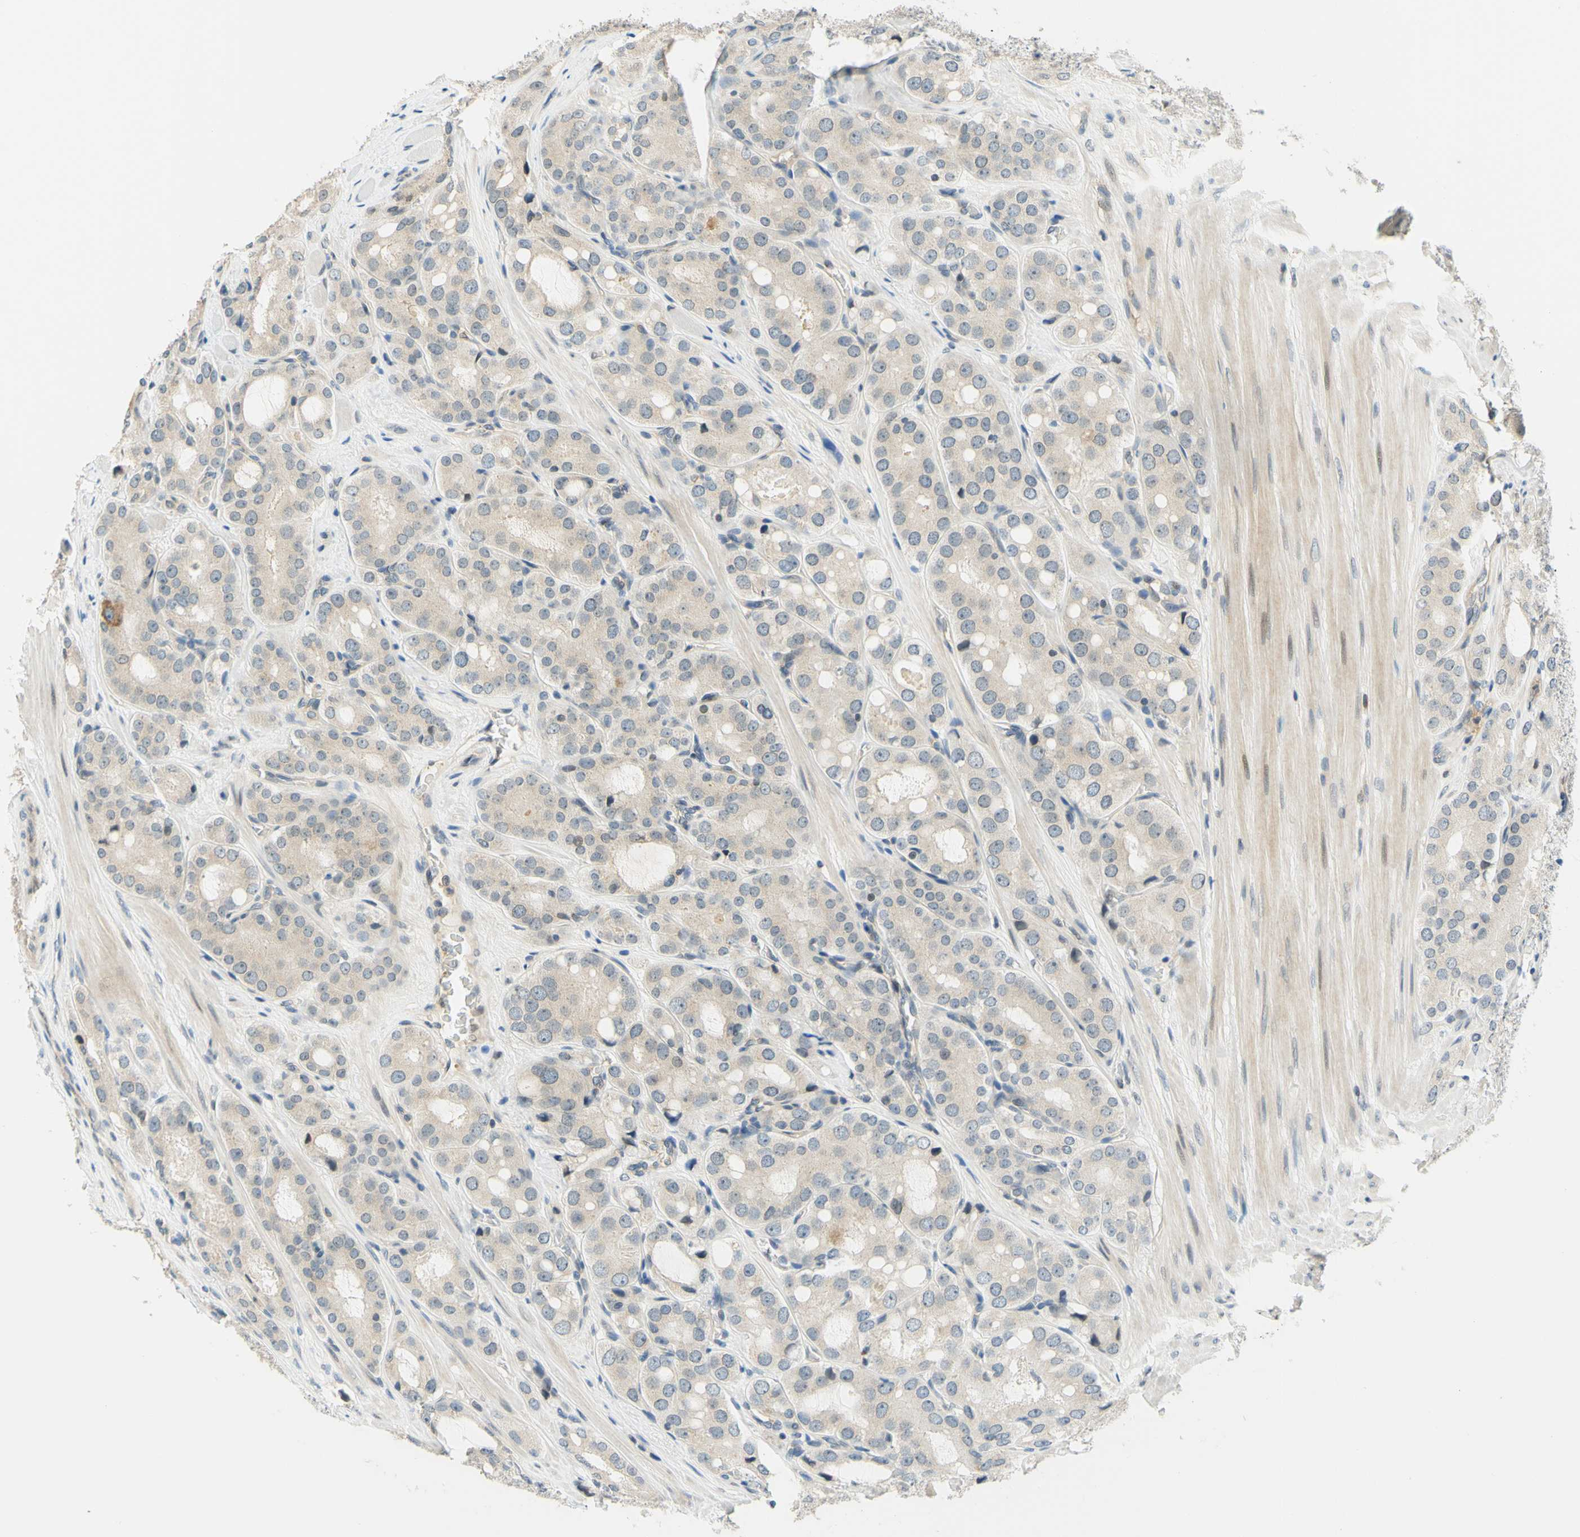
{"staining": {"intensity": "negative", "quantity": "none", "location": "none"}, "tissue": "prostate cancer", "cell_type": "Tumor cells", "image_type": "cancer", "snomed": [{"axis": "morphology", "description": "Adenocarcinoma, High grade"}, {"axis": "topography", "description": "Prostate"}], "caption": "DAB (3,3'-diaminobenzidine) immunohistochemical staining of human prostate cancer demonstrates no significant staining in tumor cells.", "gene": "C2CD2L", "patient": {"sex": "male", "age": 65}}